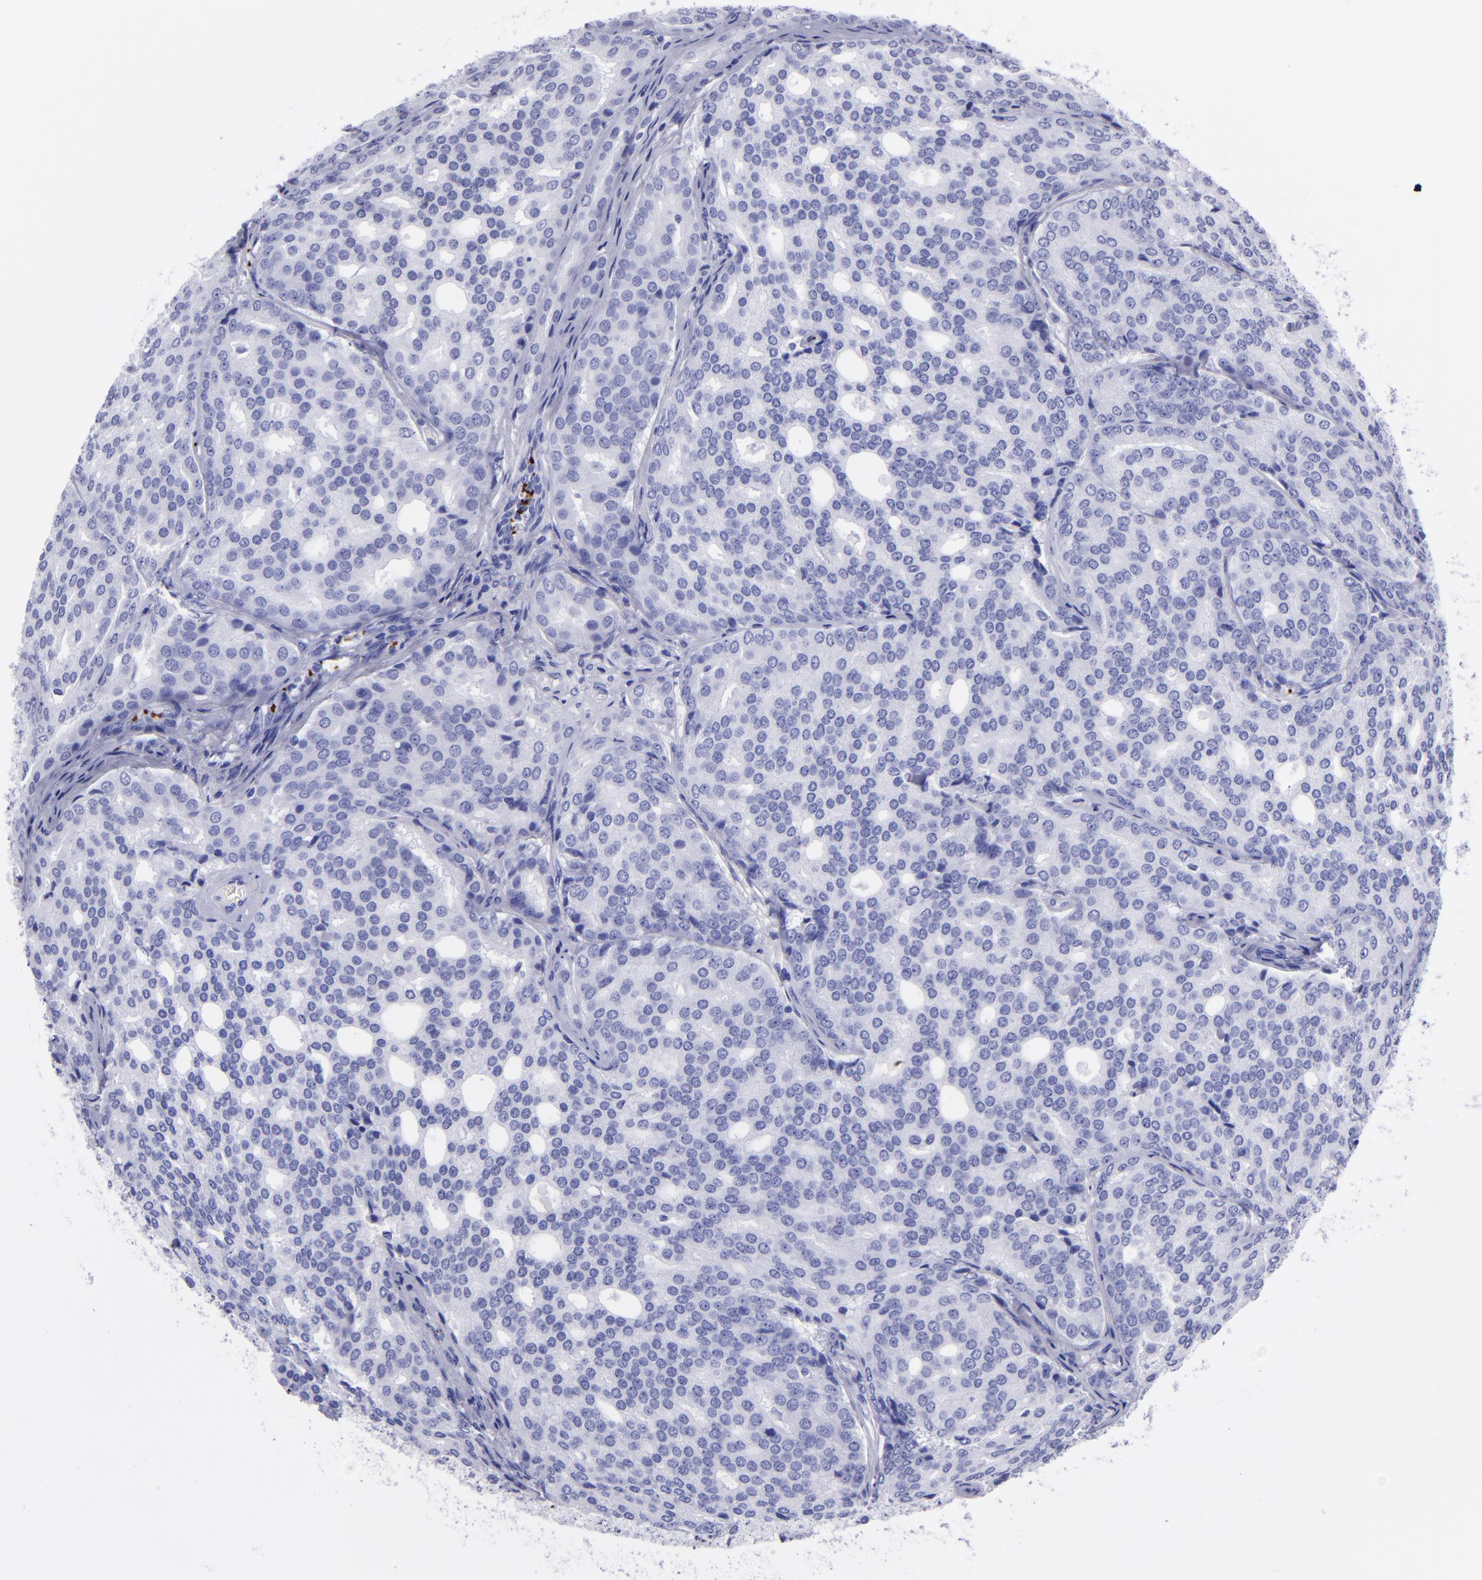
{"staining": {"intensity": "negative", "quantity": "none", "location": "none"}, "tissue": "prostate cancer", "cell_type": "Tumor cells", "image_type": "cancer", "snomed": [{"axis": "morphology", "description": "Adenocarcinoma, High grade"}, {"axis": "topography", "description": "Prostate"}], "caption": "Immunohistochemical staining of human prostate cancer exhibits no significant expression in tumor cells.", "gene": "EFCAB13", "patient": {"sex": "male", "age": 64}}